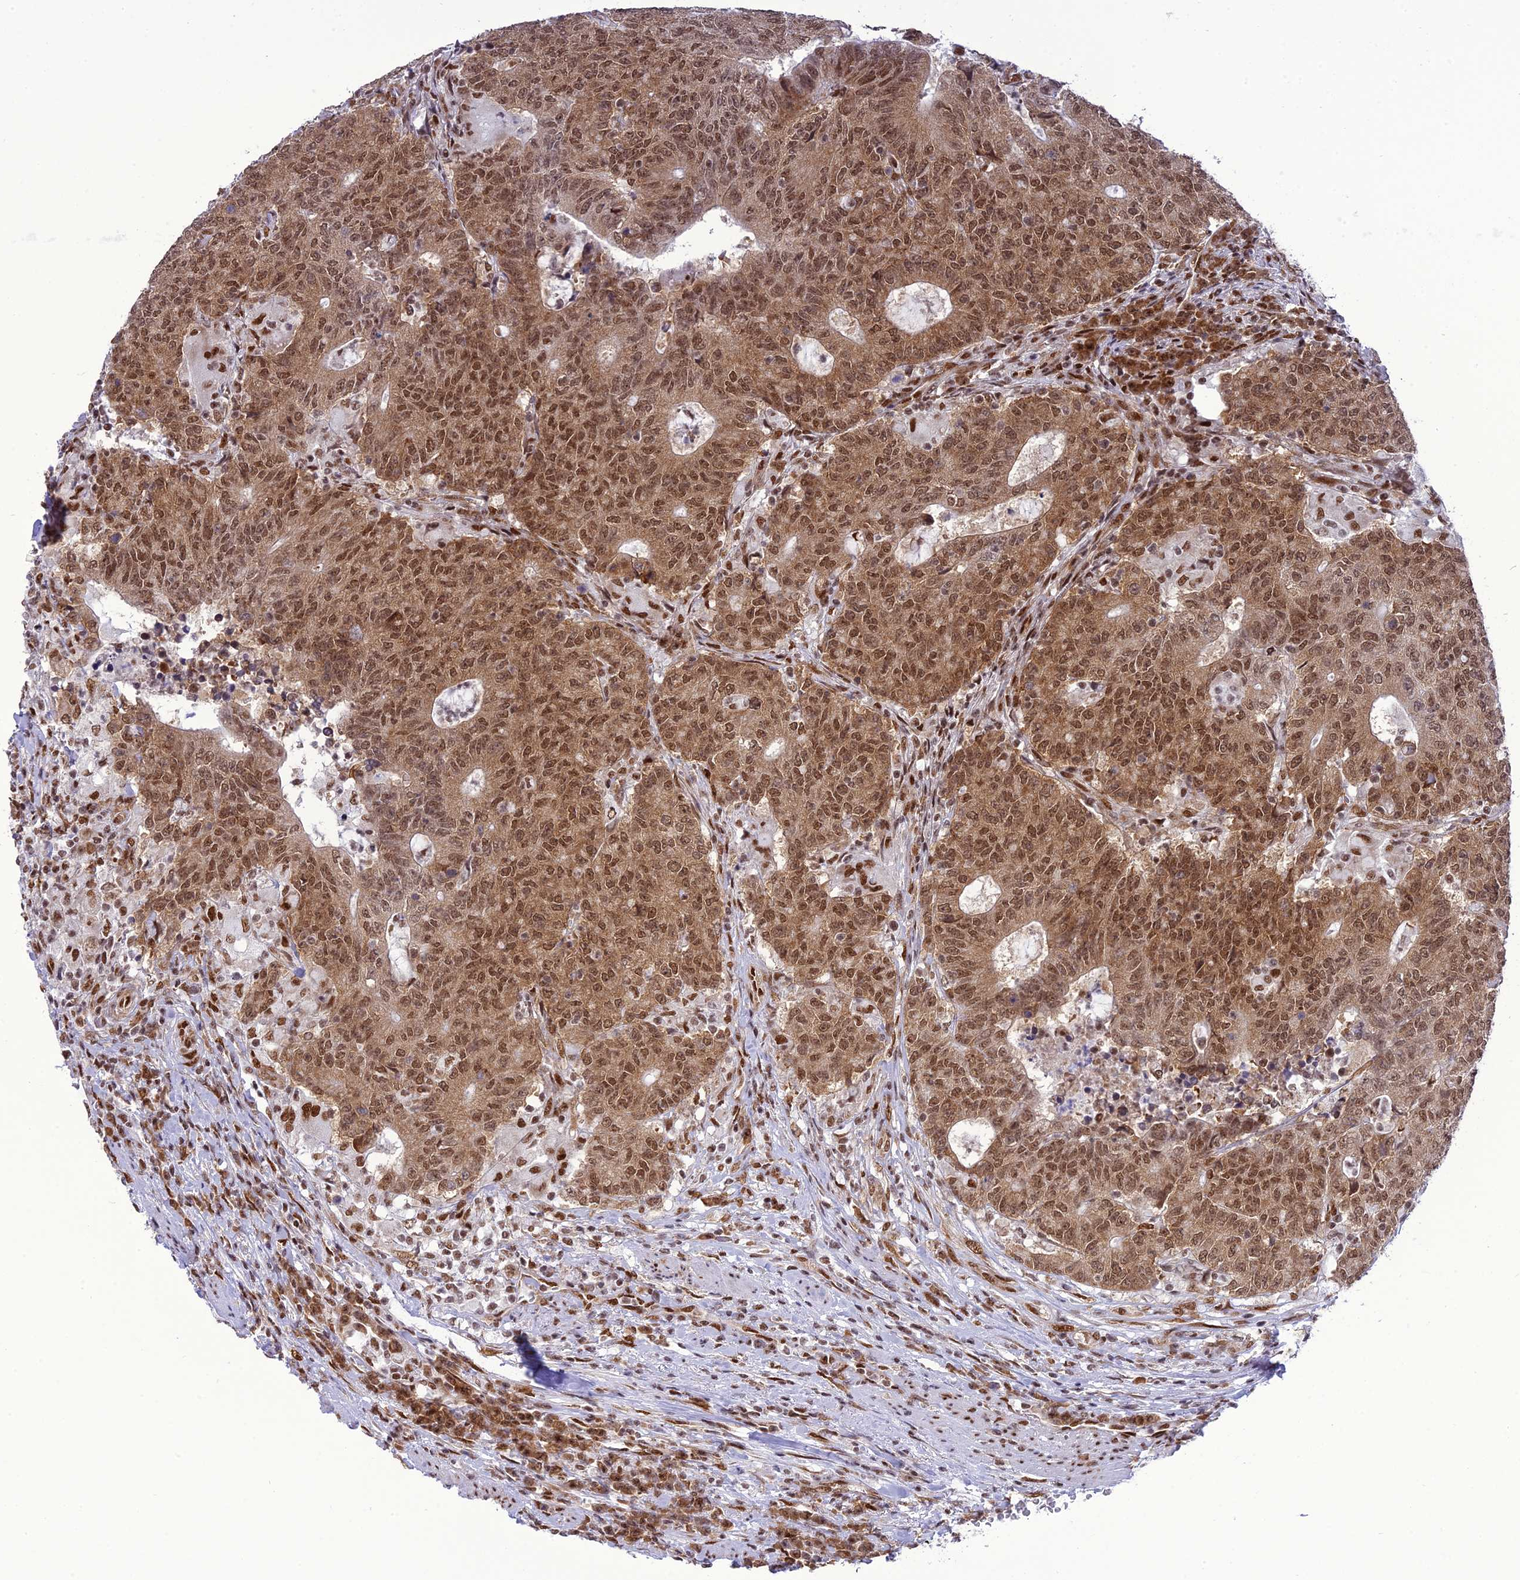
{"staining": {"intensity": "moderate", "quantity": ">75%", "location": "cytoplasmic/membranous,nuclear"}, "tissue": "colorectal cancer", "cell_type": "Tumor cells", "image_type": "cancer", "snomed": [{"axis": "morphology", "description": "Adenocarcinoma, NOS"}, {"axis": "topography", "description": "Colon"}], "caption": "Immunohistochemical staining of human colorectal adenocarcinoma reveals medium levels of moderate cytoplasmic/membranous and nuclear staining in approximately >75% of tumor cells.", "gene": "DDX1", "patient": {"sex": "female", "age": 75}}